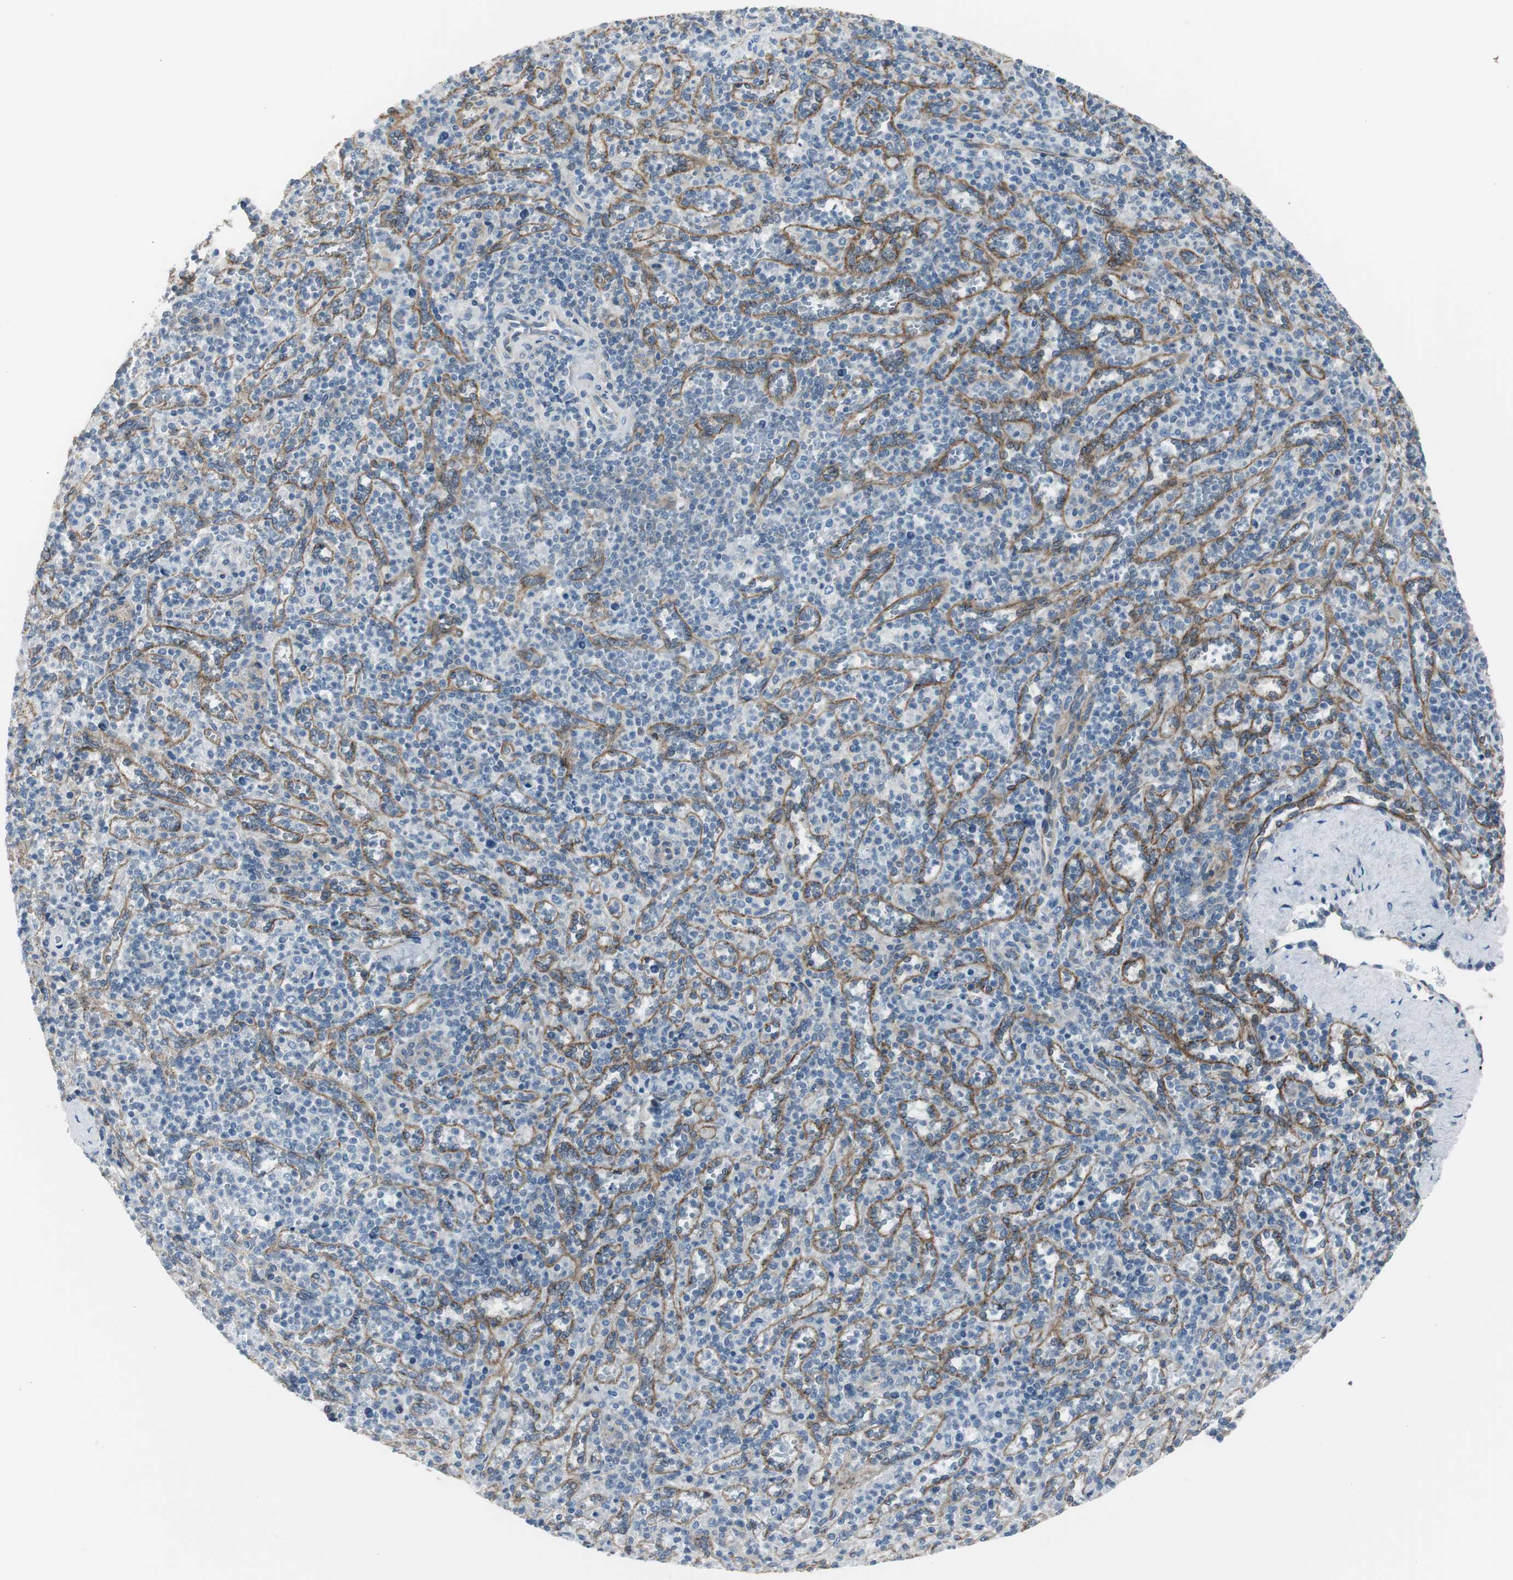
{"staining": {"intensity": "negative", "quantity": "none", "location": "none"}, "tissue": "spleen", "cell_type": "Cells in red pulp", "image_type": "normal", "snomed": [{"axis": "morphology", "description": "Normal tissue, NOS"}, {"axis": "topography", "description": "Spleen"}], "caption": "Cells in red pulp show no significant positivity in benign spleen.", "gene": "STXBP4", "patient": {"sex": "male", "age": 36}}